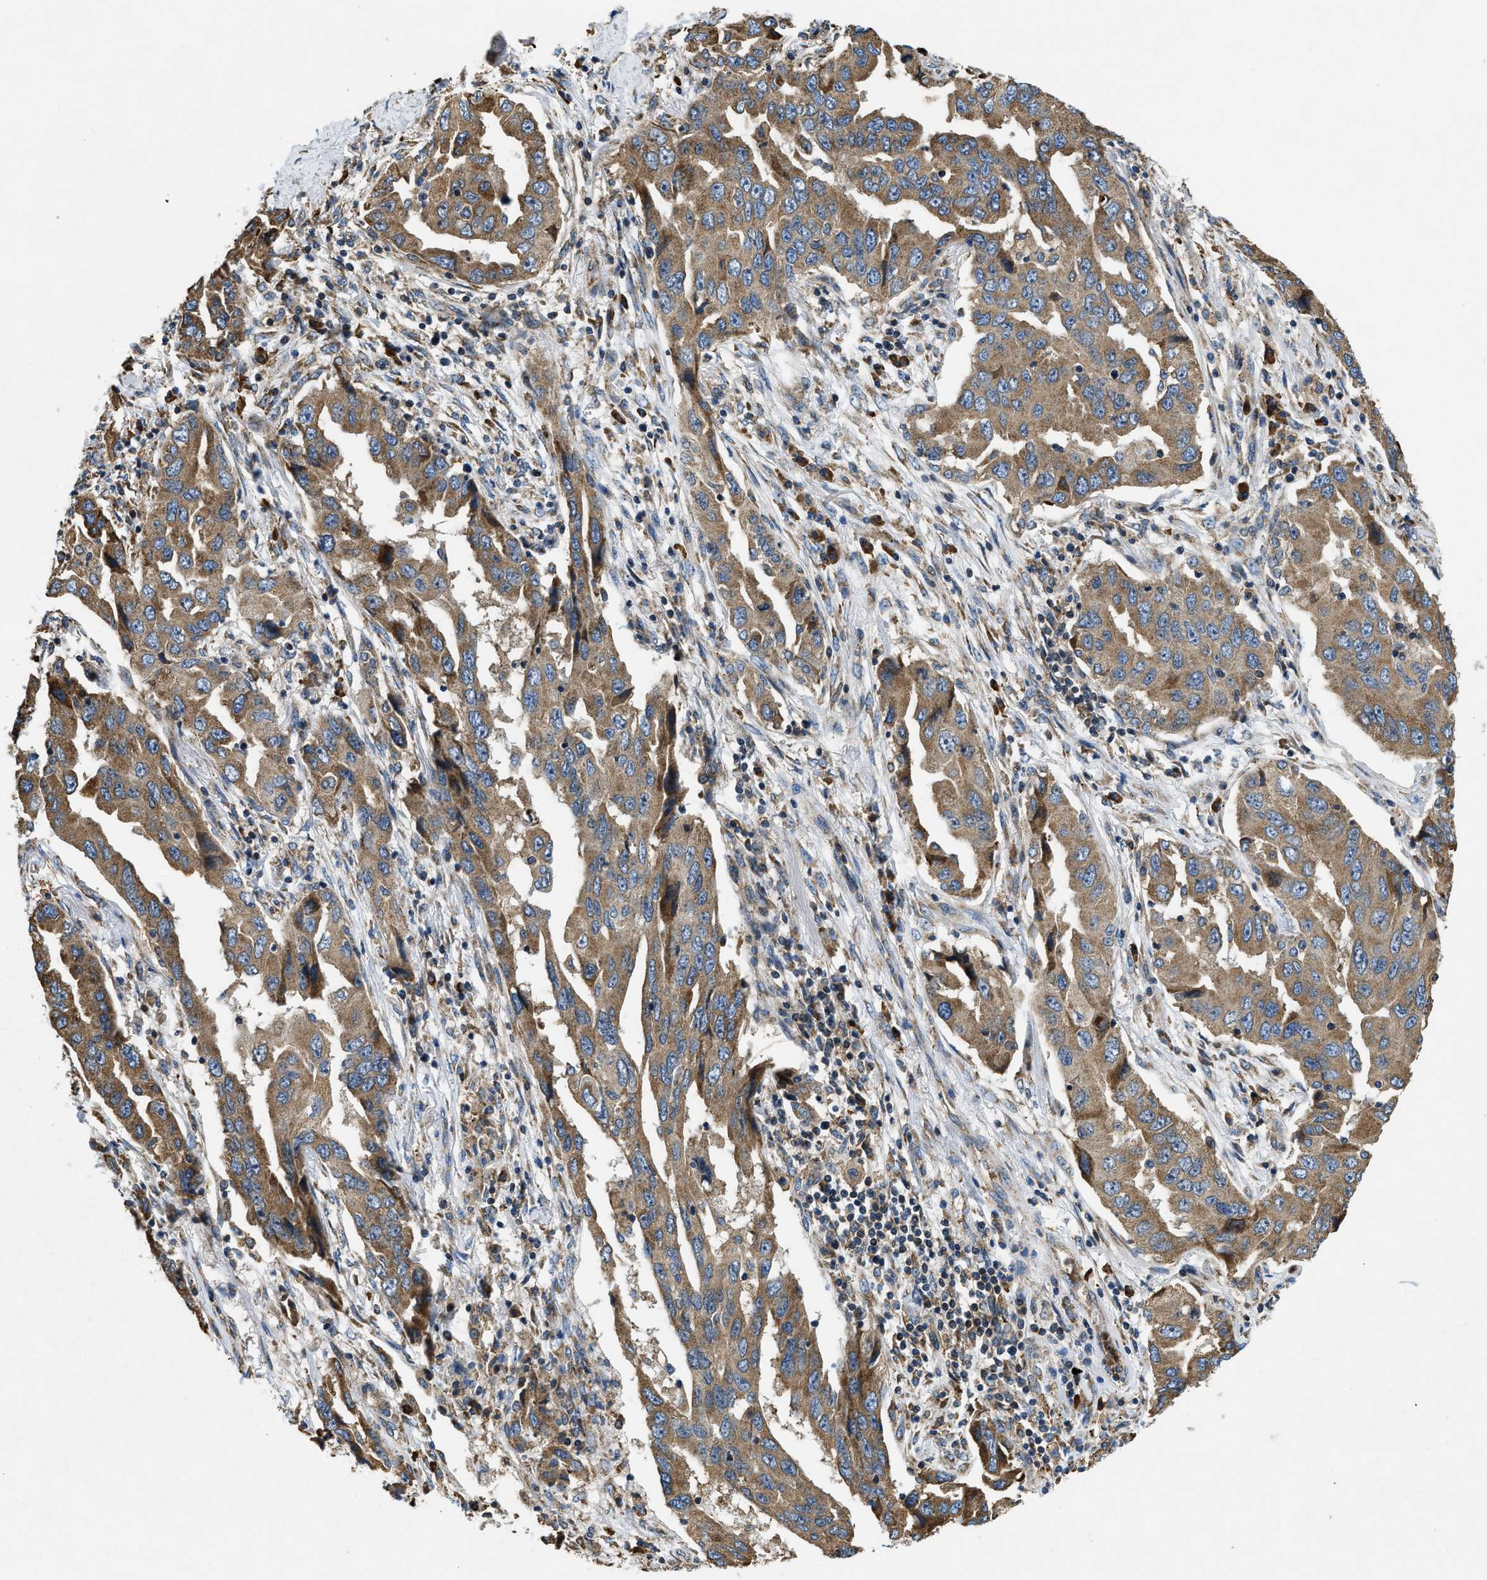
{"staining": {"intensity": "moderate", "quantity": ">75%", "location": "cytoplasmic/membranous"}, "tissue": "lung cancer", "cell_type": "Tumor cells", "image_type": "cancer", "snomed": [{"axis": "morphology", "description": "Adenocarcinoma, NOS"}, {"axis": "topography", "description": "Lung"}], "caption": "IHC (DAB (3,3'-diaminobenzidine)) staining of human lung cancer (adenocarcinoma) shows moderate cytoplasmic/membranous protein positivity in about >75% of tumor cells.", "gene": "CSPG4", "patient": {"sex": "female", "age": 65}}